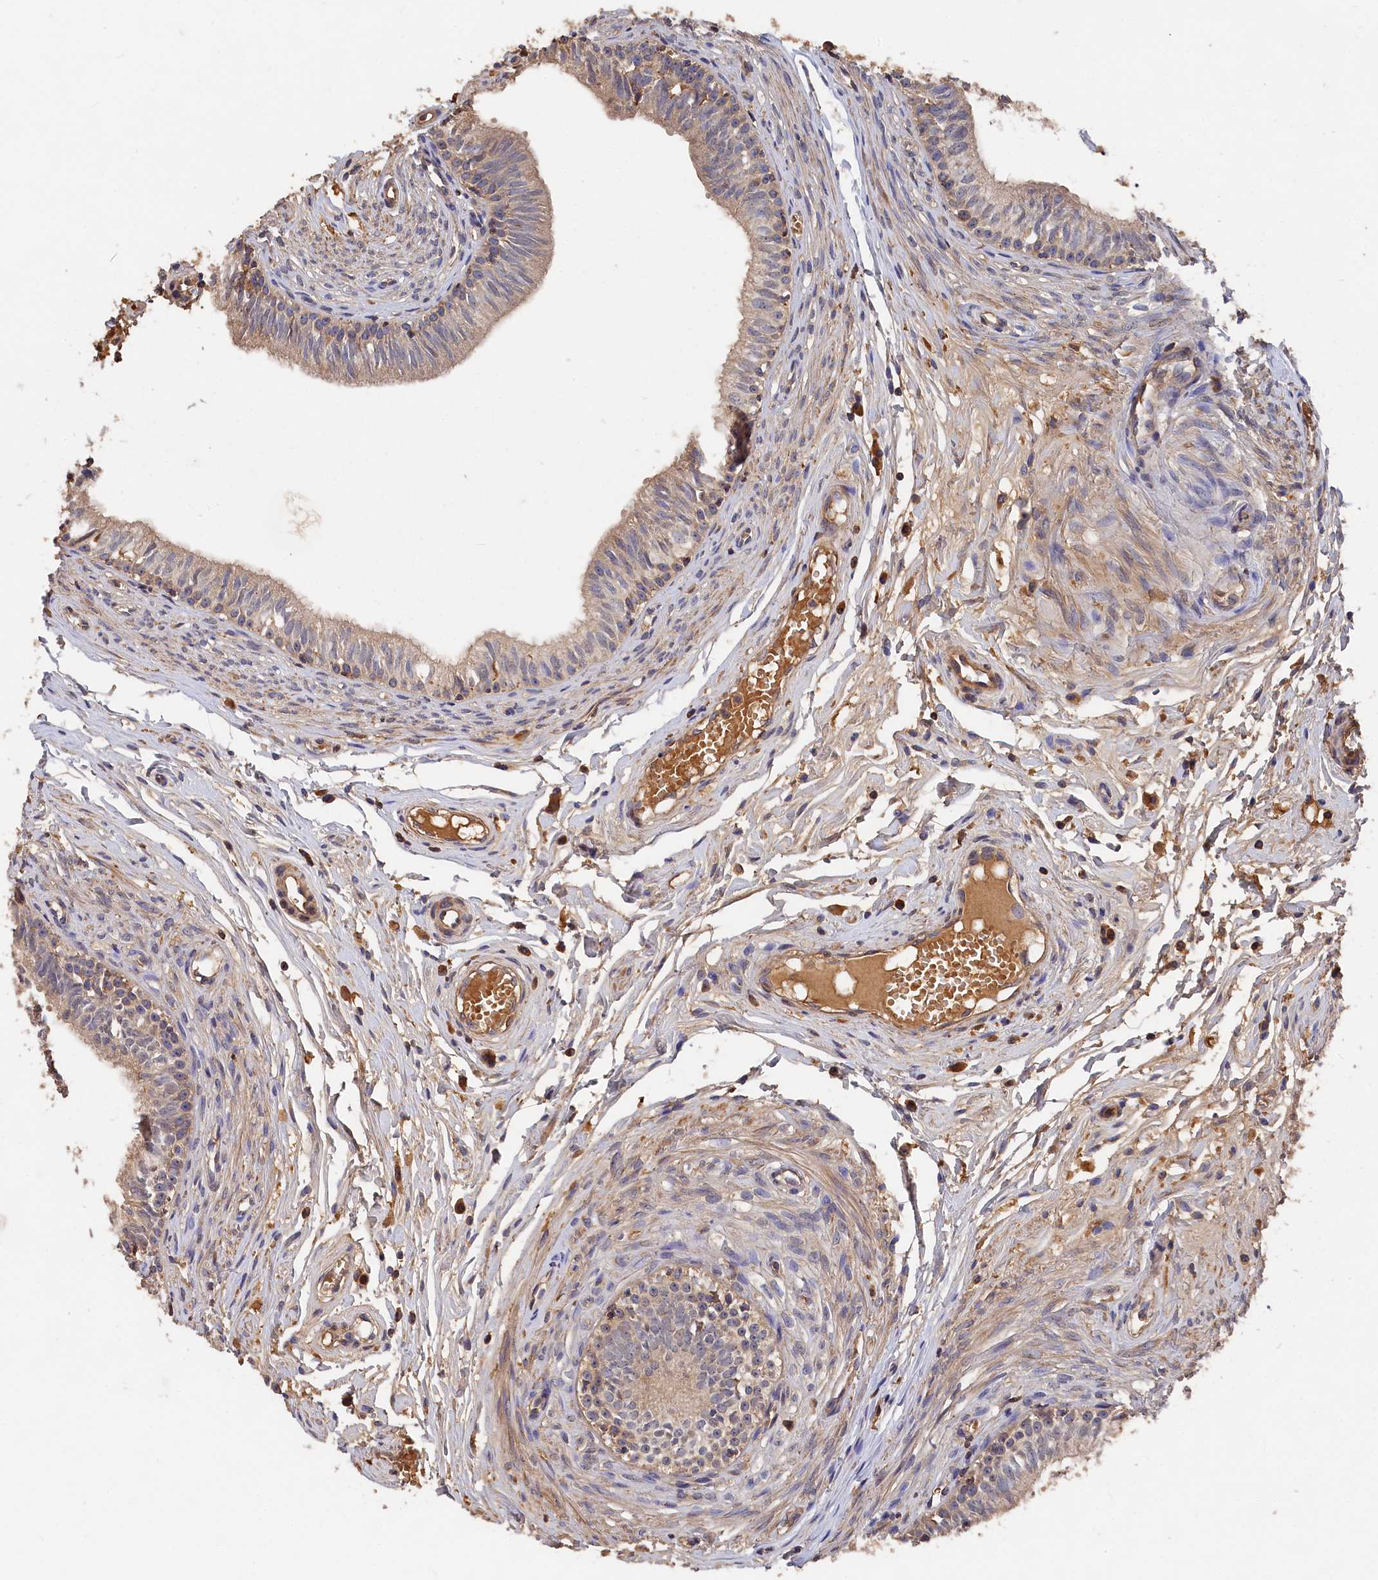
{"staining": {"intensity": "weak", "quantity": ">75%", "location": "cytoplasmic/membranous"}, "tissue": "epididymis", "cell_type": "Glandular cells", "image_type": "normal", "snomed": [{"axis": "morphology", "description": "Normal tissue, NOS"}, {"axis": "topography", "description": "Epididymis, spermatic cord, NOS"}], "caption": "High-magnification brightfield microscopy of benign epididymis stained with DAB (3,3'-diaminobenzidine) (brown) and counterstained with hematoxylin (blue). glandular cells exhibit weak cytoplasmic/membranous positivity is present in about>75% of cells.", "gene": "DHRS11", "patient": {"sex": "male", "age": 22}}